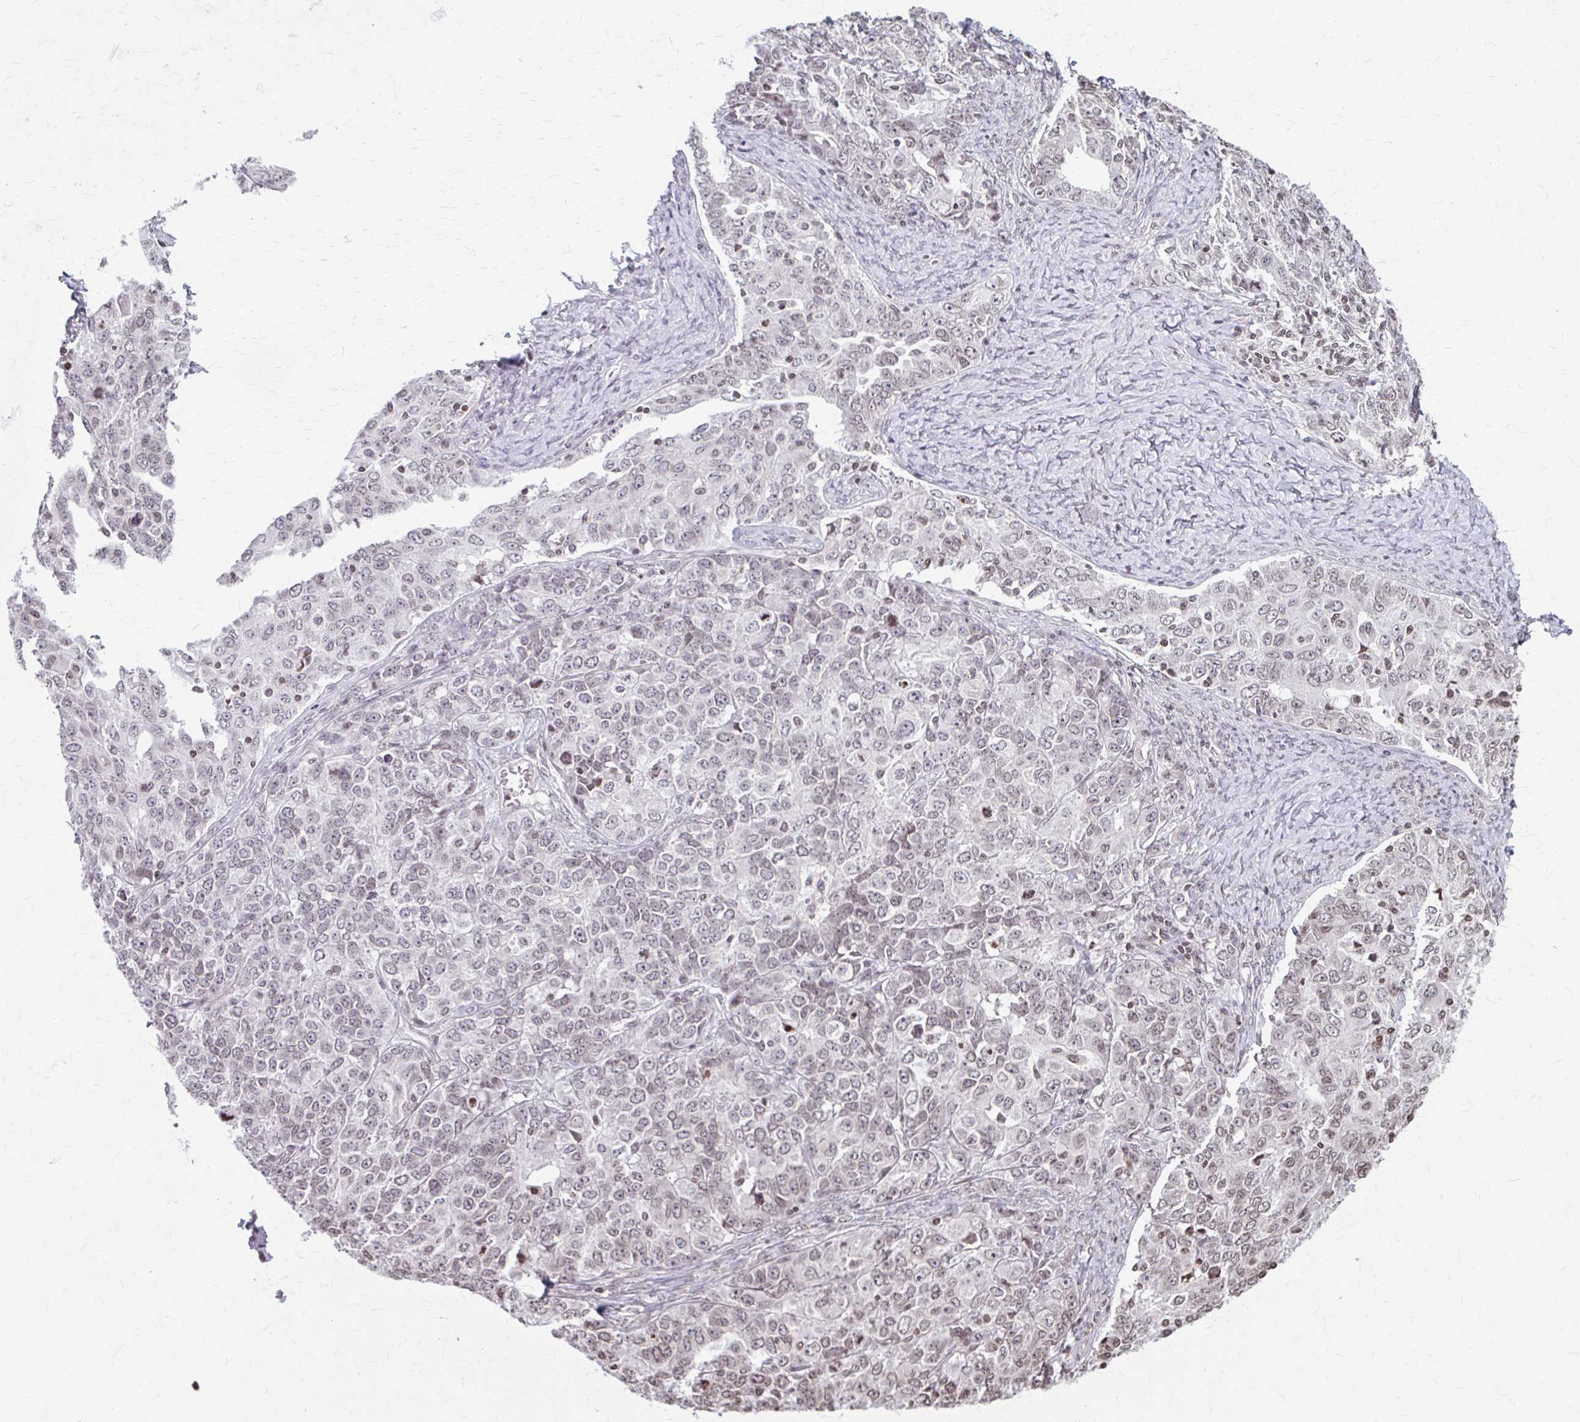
{"staining": {"intensity": "moderate", "quantity": "<25%", "location": "nuclear"}, "tissue": "ovarian cancer", "cell_type": "Tumor cells", "image_type": "cancer", "snomed": [{"axis": "morphology", "description": "Carcinoma, endometroid"}, {"axis": "topography", "description": "Ovary"}], "caption": "Immunohistochemical staining of ovarian endometroid carcinoma exhibits low levels of moderate nuclear expression in approximately <25% of tumor cells.", "gene": "ORC3", "patient": {"sex": "female", "age": 62}}